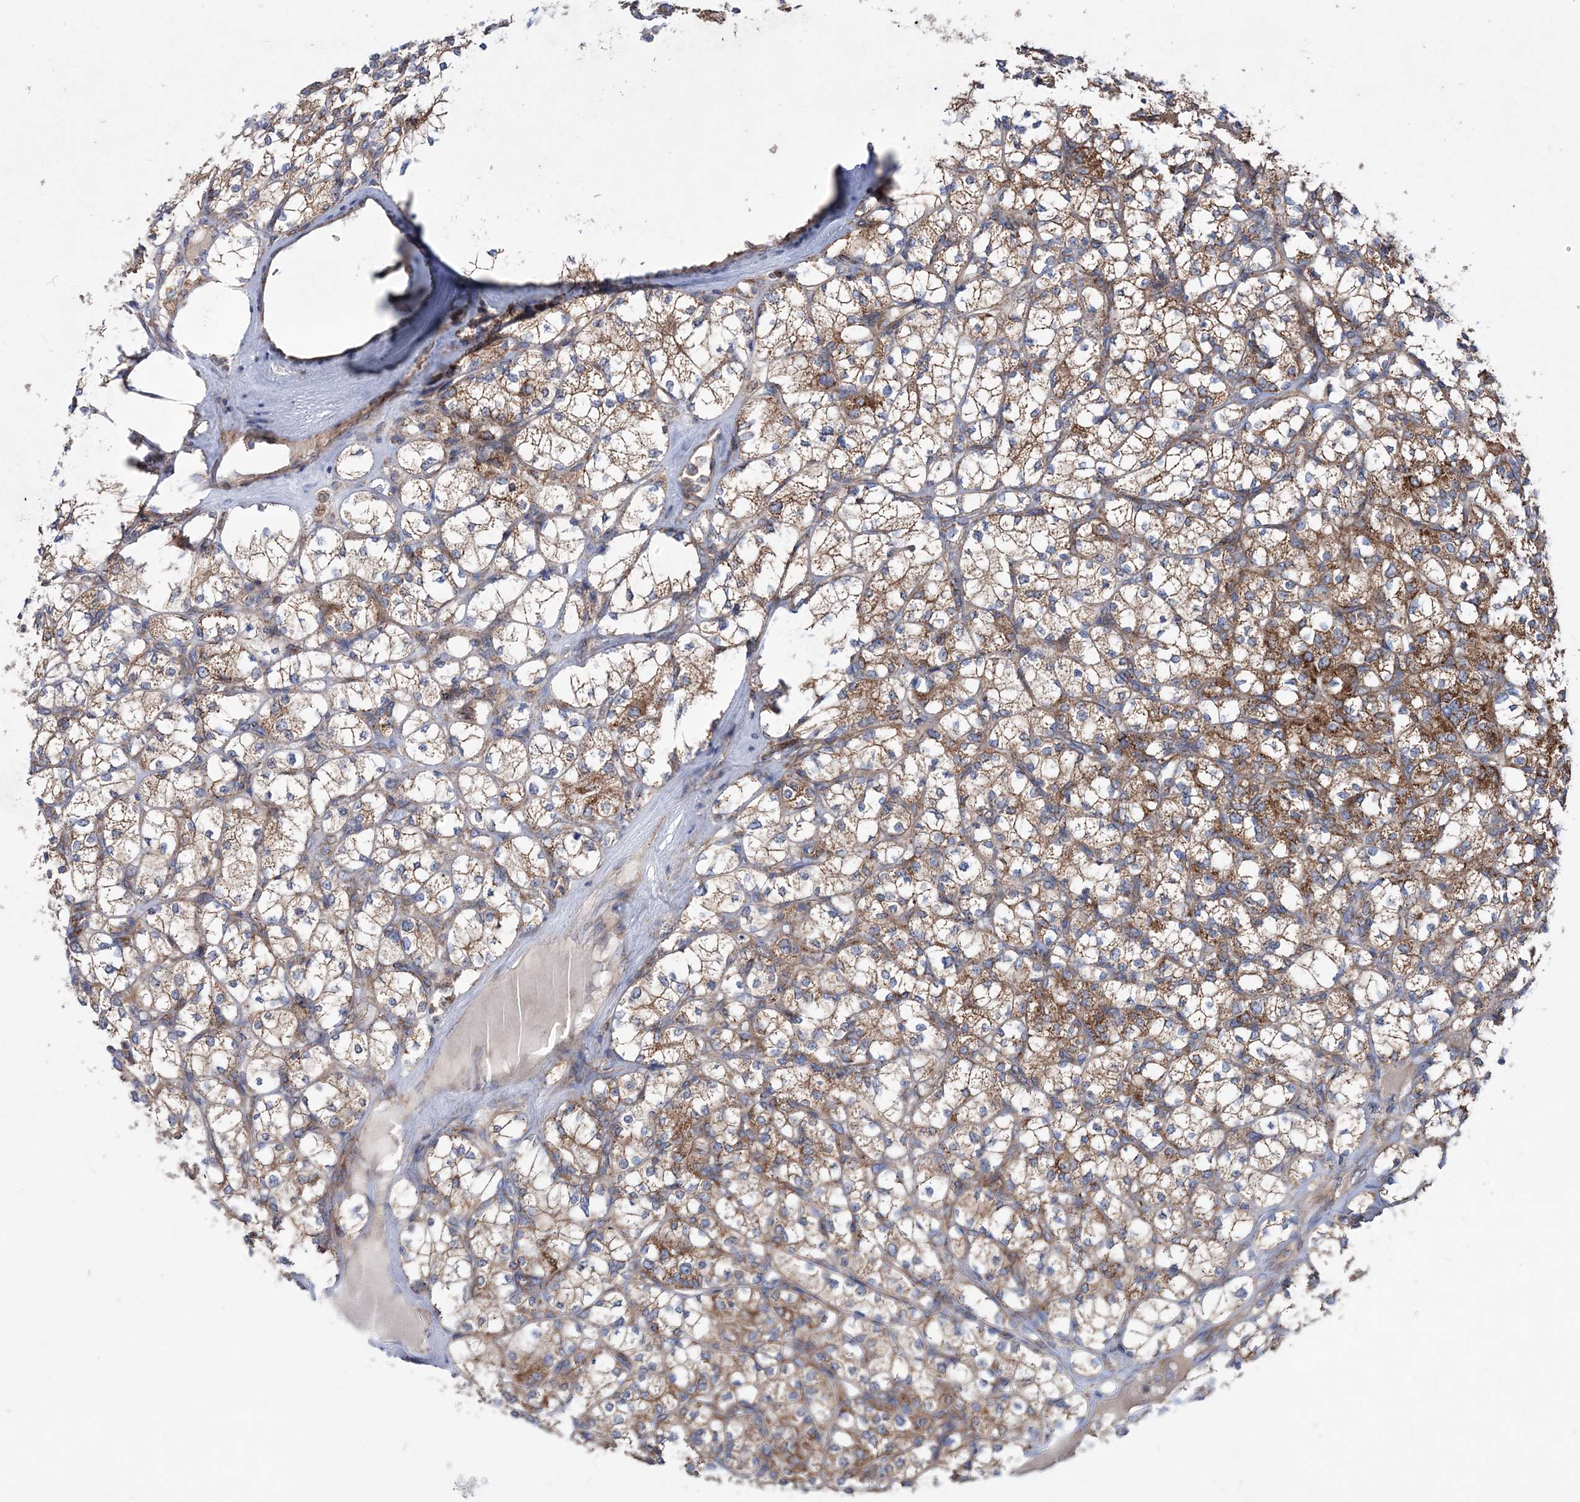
{"staining": {"intensity": "moderate", "quantity": ">75%", "location": "cytoplasmic/membranous"}, "tissue": "renal cancer", "cell_type": "Tumor cells", "image_type": "cancer", "snomed": [{"axis": "morphology", "description": "Adenocarcinoma, NOS"}, {"axis": "topography", "description": "Kidney"}], "caption": "Immunohistochemical staining of renal cancer (adenocarcinoma) reveals medium levels of moderate cytoplasmic/membranous expression in about >75% of tumor cells.", "gene": "NGLY1", "patient": {"sex": "male", "age": 77}}